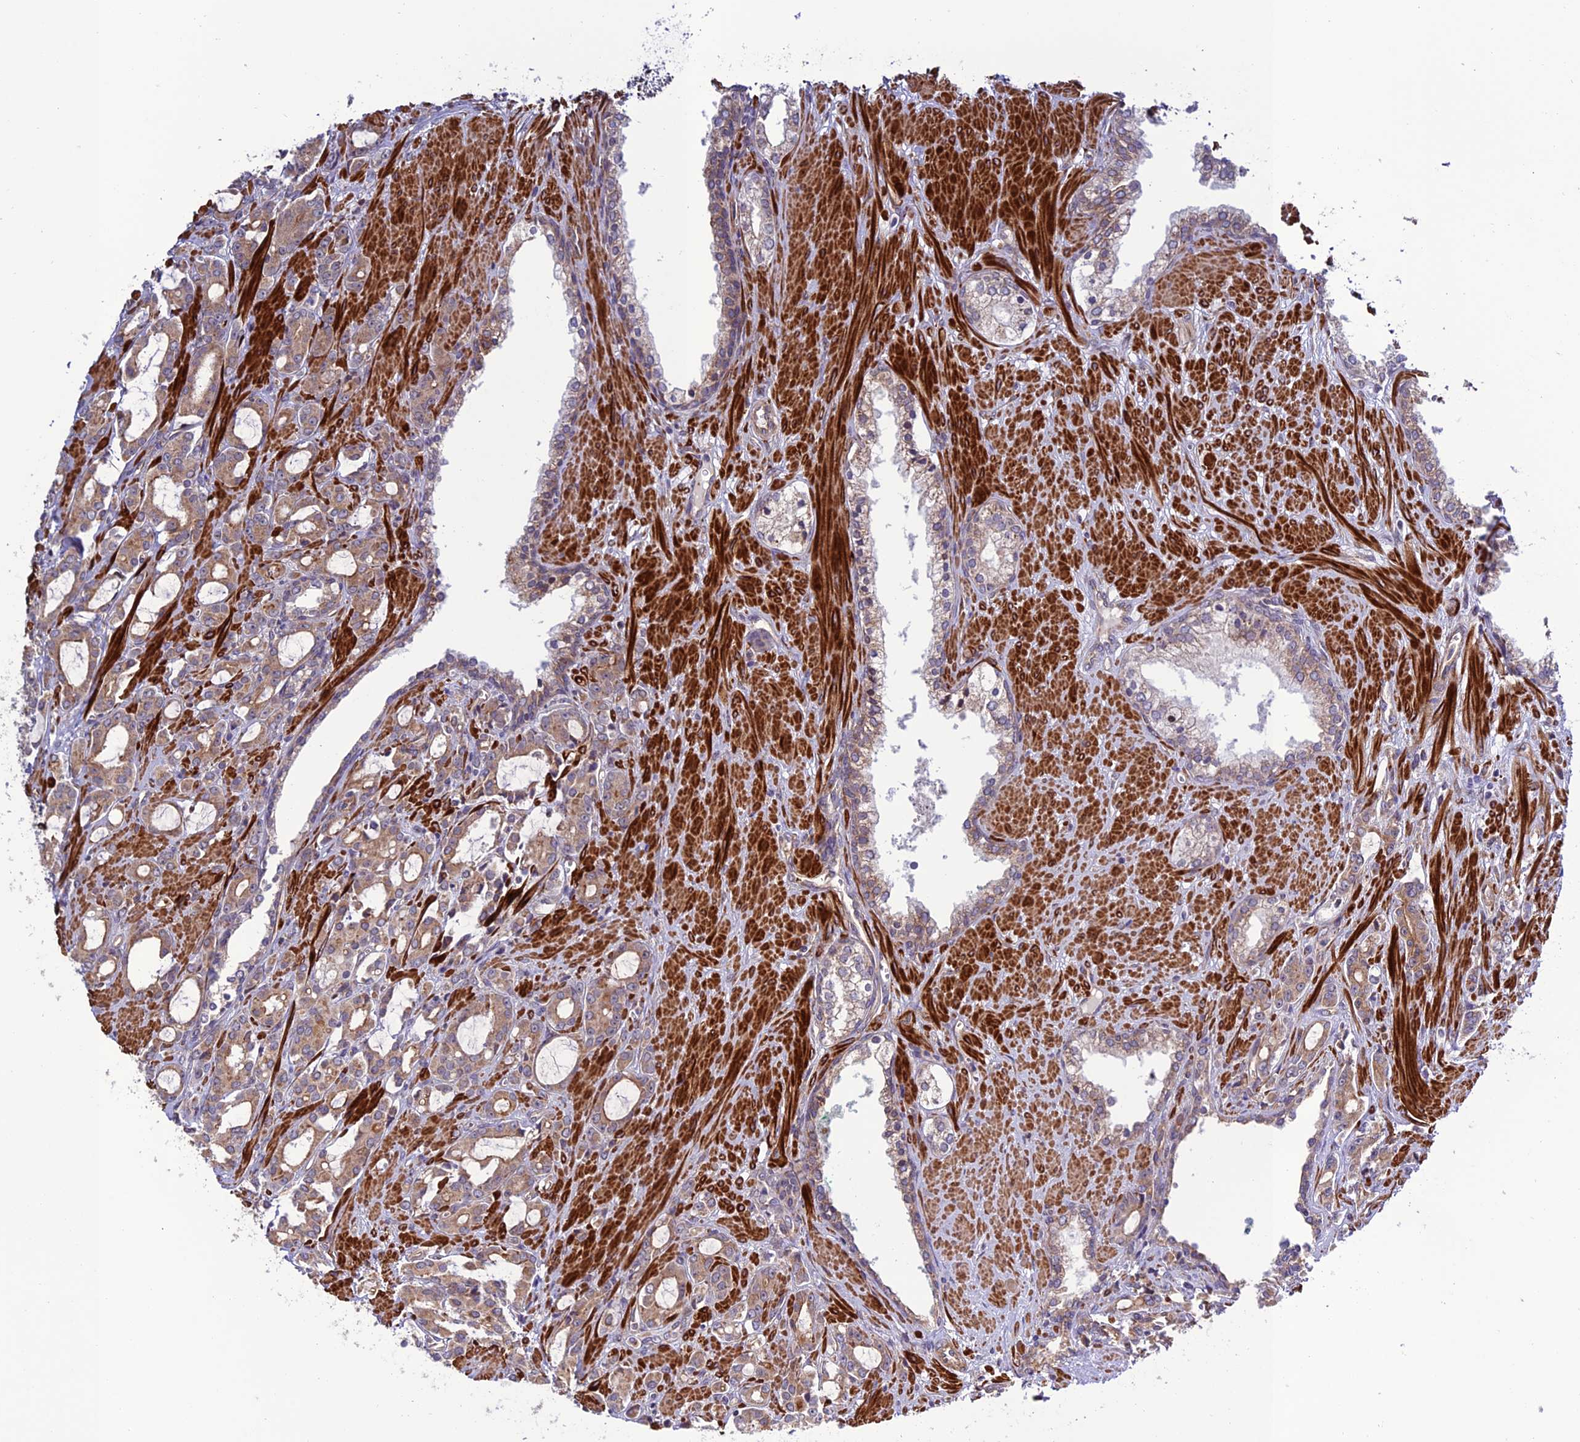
{"staining": {"intensity": "moderate", "quantity": ">75%", "location": "cytoplasmic/membranous"}, "tissue": "prostate cancer", "cell_type": "Tumor cells", "image_type": "cancer", "snomed": [{"axis": "morphology", "description": "Adenocarcinoma, High grade"}, {"axis": "topography", "description": "Prostate"}], "caption": "Protein staining of high-grade adenocarcinoma (prostate) tissue reveals moderate cytoplasmic/membranous expression in approximately >75% of tumor cells.", "gene": "TNIP3", "patient": {"sex": "male", "age": 72}}